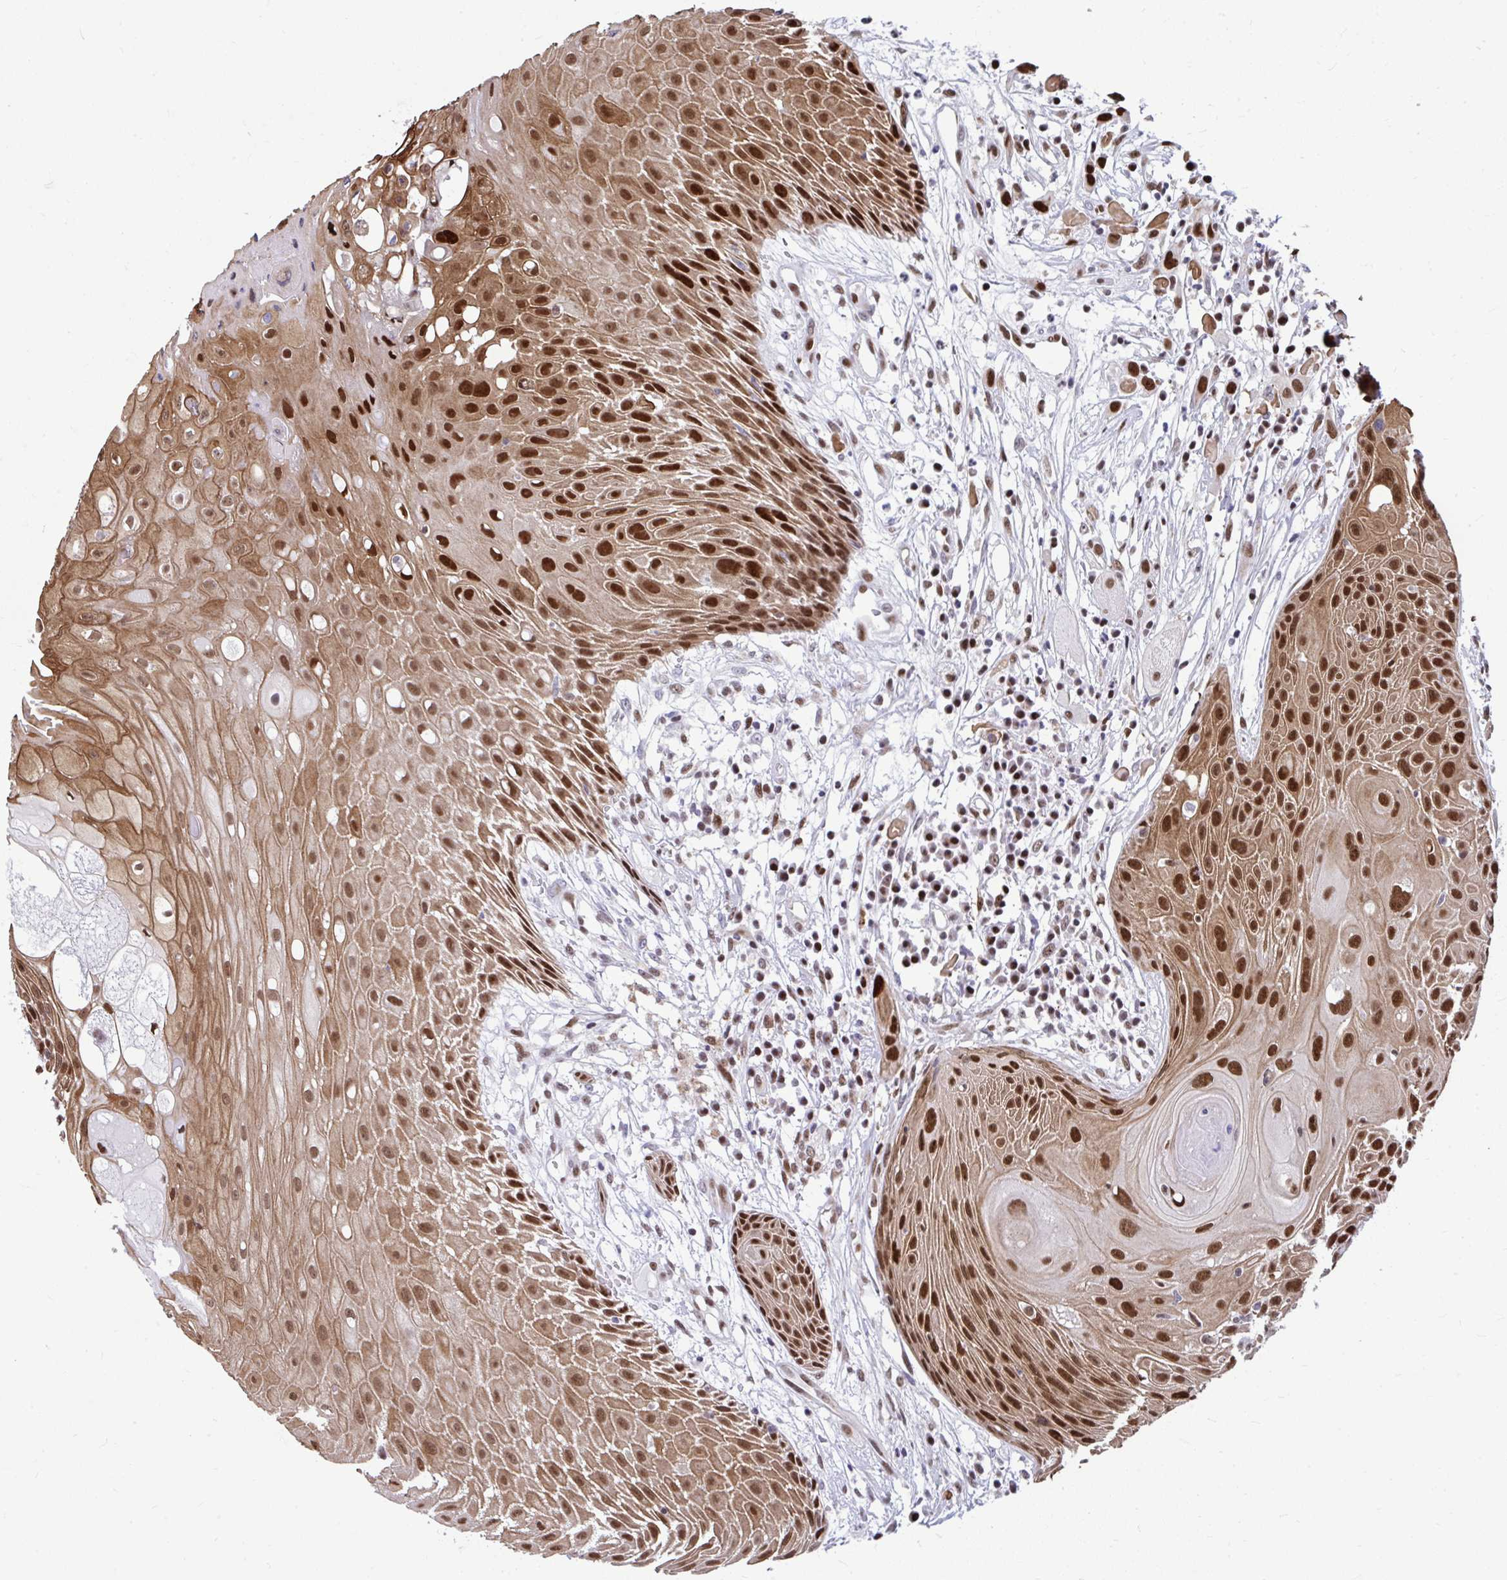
{"staining": {"intensity": "strong", "quantity": ">75%", "location": "cytoplasmic/membranous,nuclear"}, "tissue": "head and neck cancer", "cell_type": "Tumor cells", "image_type": "cancer", "snomed": [{"axis": "morphology", "description": "Squamous cell carcinoma, NOS"}, {"axis": "topography", "description": "Head-Neck"}], "caption": "Protein expression analysis of head and neck cancer reveals strong cytoplasmic/membranous and nuclear positivity in approximately >75% of tumor cells.", "gene": "SLC35C2", "patient": {"sex": "female", "age": 73}}